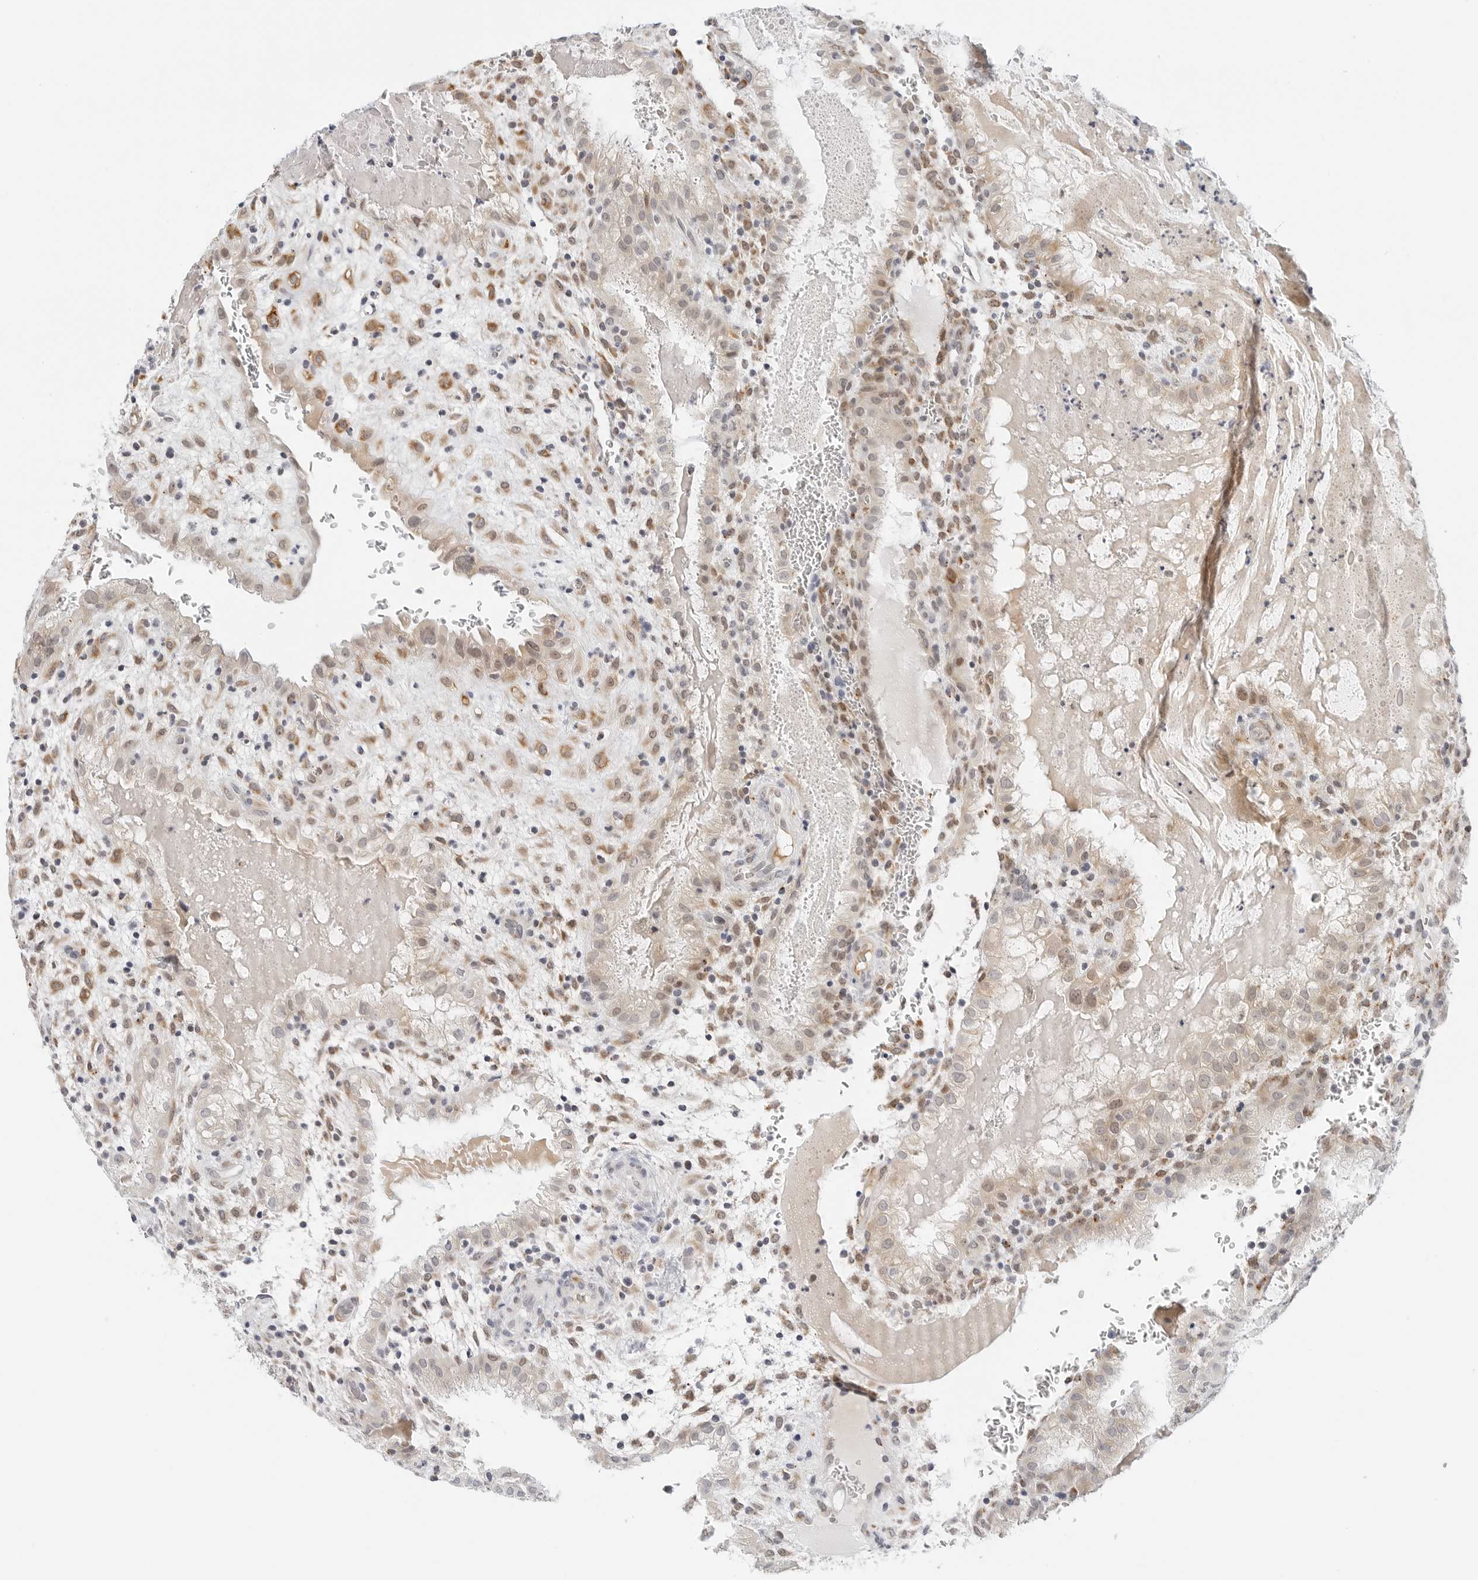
{"staining": {"intensity": "strong", "quantity": ">75%", "location": "cytoplasmic/membranous"}, "tissue": "placenta", "cell_type": "Decidual cells", "image_type": "normal", "snomed": [{"axis": "morphology", "description": "Normal tissue, NOS"}, {"axis": "topography", "description": "Placenta"}], "caption": "This micrograph shows normal placenta stained with immunohistochemistry to label a protein in brown. The cytoplasmic/membranous of decidual cells show strong positivity for the protein. Nuclei are counter-stained blue.", "gene": "TSEN2", "patient": {"sex": "female", "age": 35}}